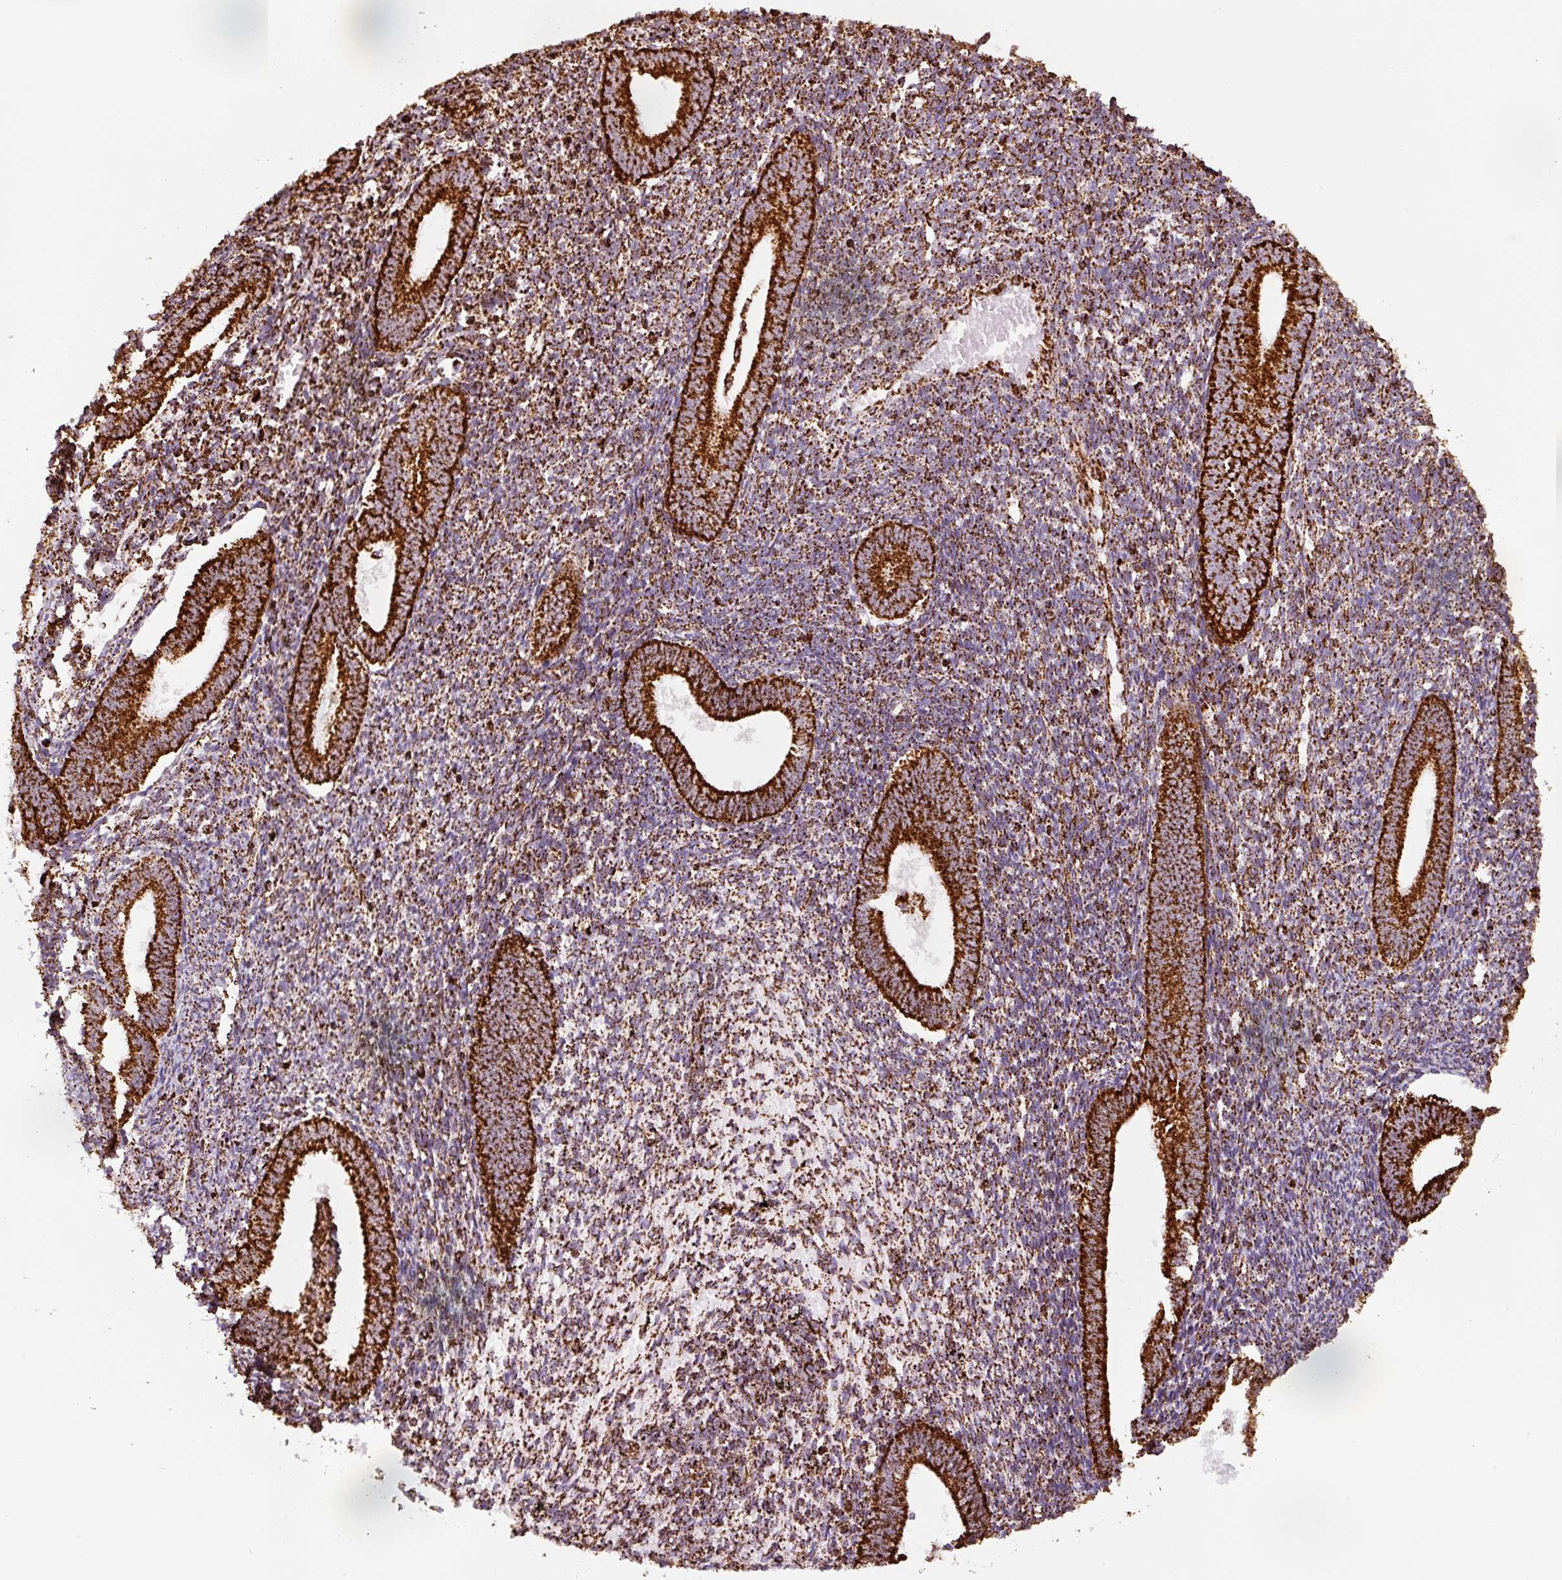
{"staining": {"intensity": "strong", "quantity": ">75%", "location": "cytoplasmic/membranous"}, "tissue": "endometrium", "cell_type": "Cells in endometrial stroma", "image_type": "normal", "snomed": [{"axis": "morphology", "description": "Normal tissue, NOS"}, {"axis": "topography", "description": "Endometrium"}], "caption": "Protein expression analysis of normal endometrium demonstrates strong cytoplasmic/membranous staining in approximately >75% of cells in endometrial stroma. Immunohistochemistry (ihc) stains the protein of interest in brown and the nuclei are stained blue.", "gene": "ATP5F1A", "patient": {"sex": "female", "age": 41}}